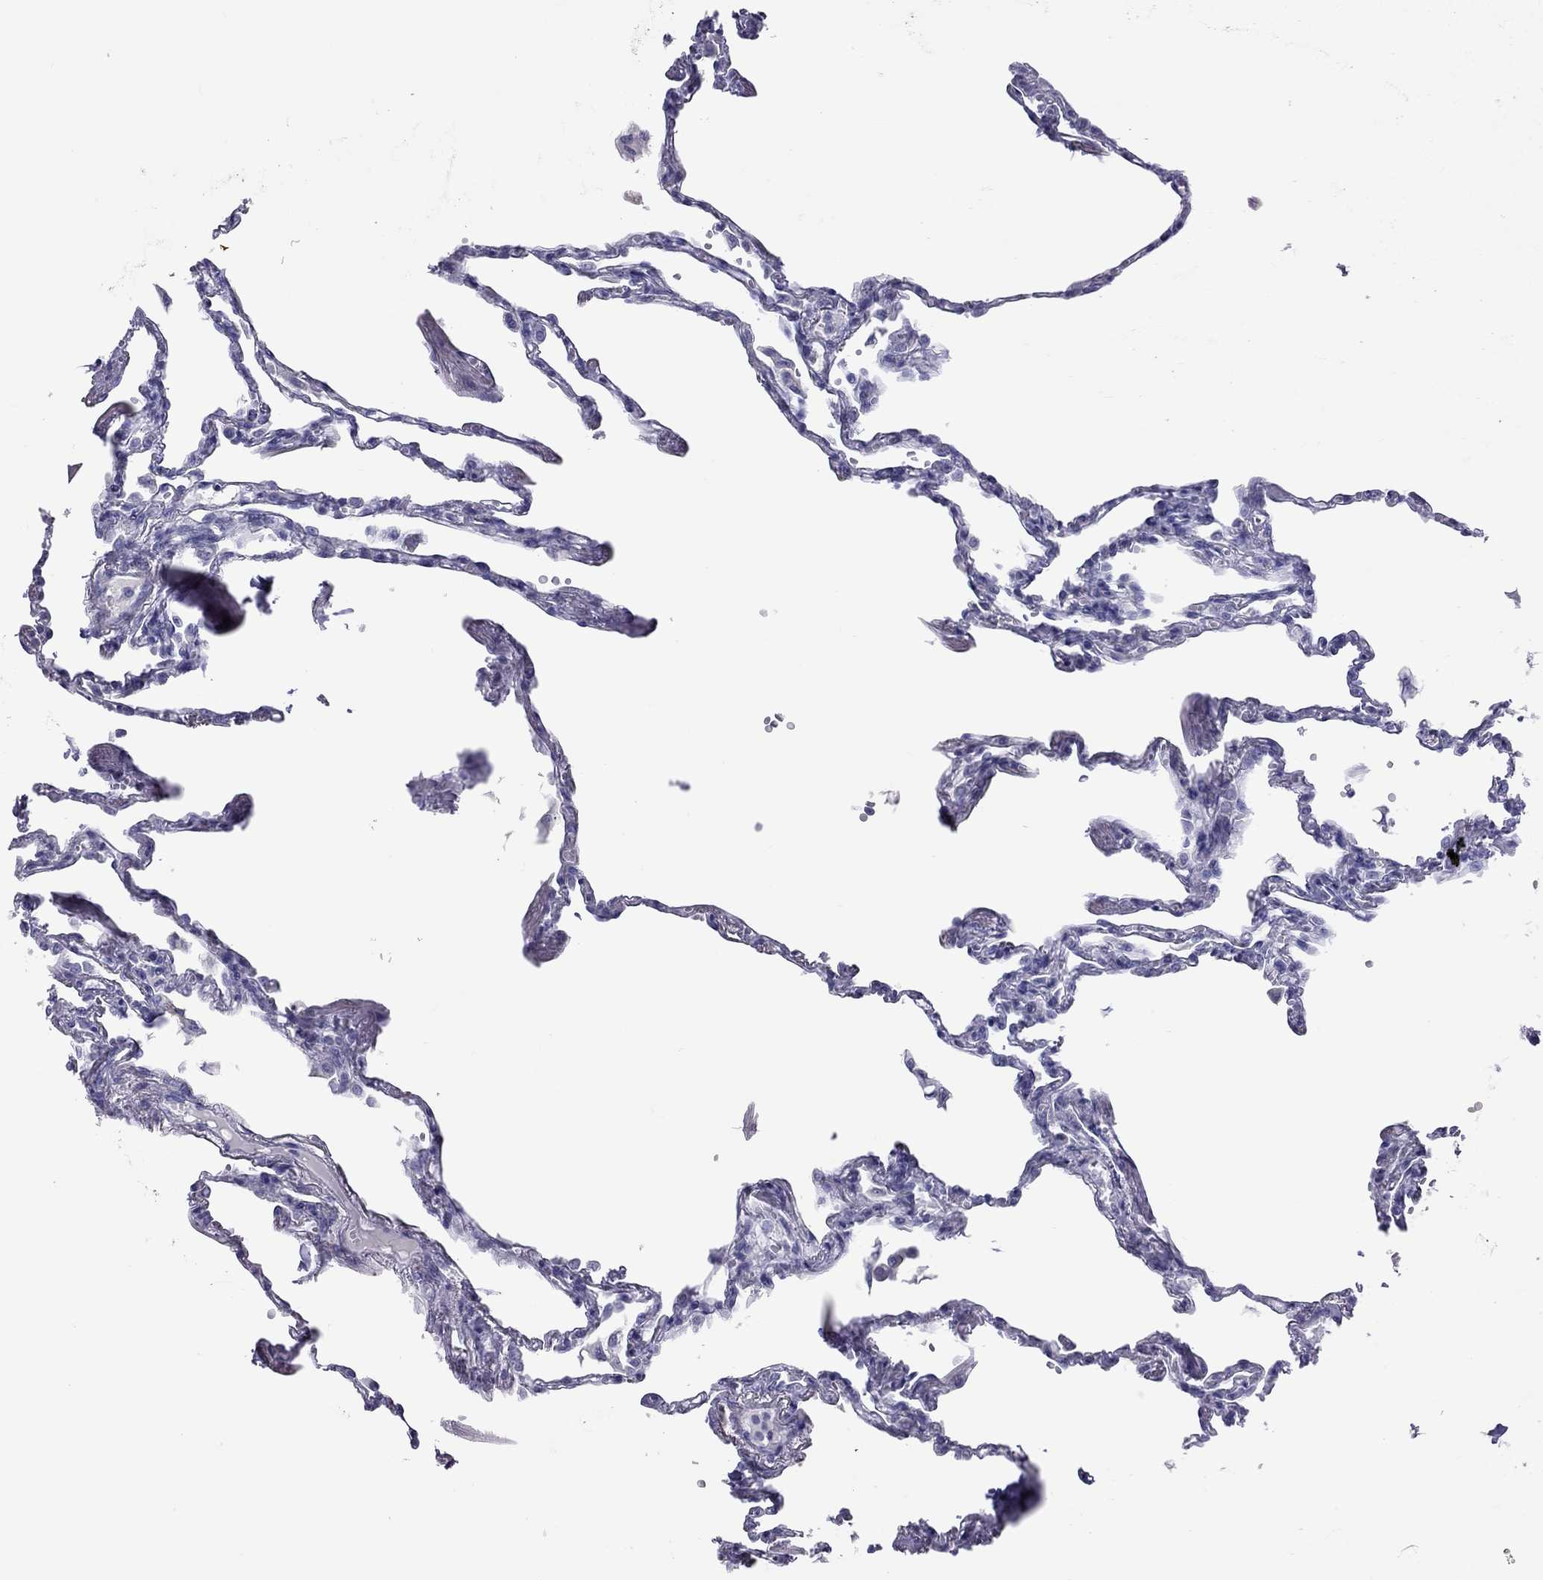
{"staining": {"intensity": "negative", "quantity": "none", "location": "none"}, "tissue": "lung", "cell_type": "Alveolar cells", "image_type": "normal", "snomed": [{"axis": "morphology", "description": "Normal tissue, NOS"}, {"axis": "topography", "description": "Lung"}], "caption": "The photomicrograph displays no staining of alveolar cells in benign lung. Nuclei are stained in blue.", "gene": "STAG3", "patient": {"sex": "male", "age": 78}}